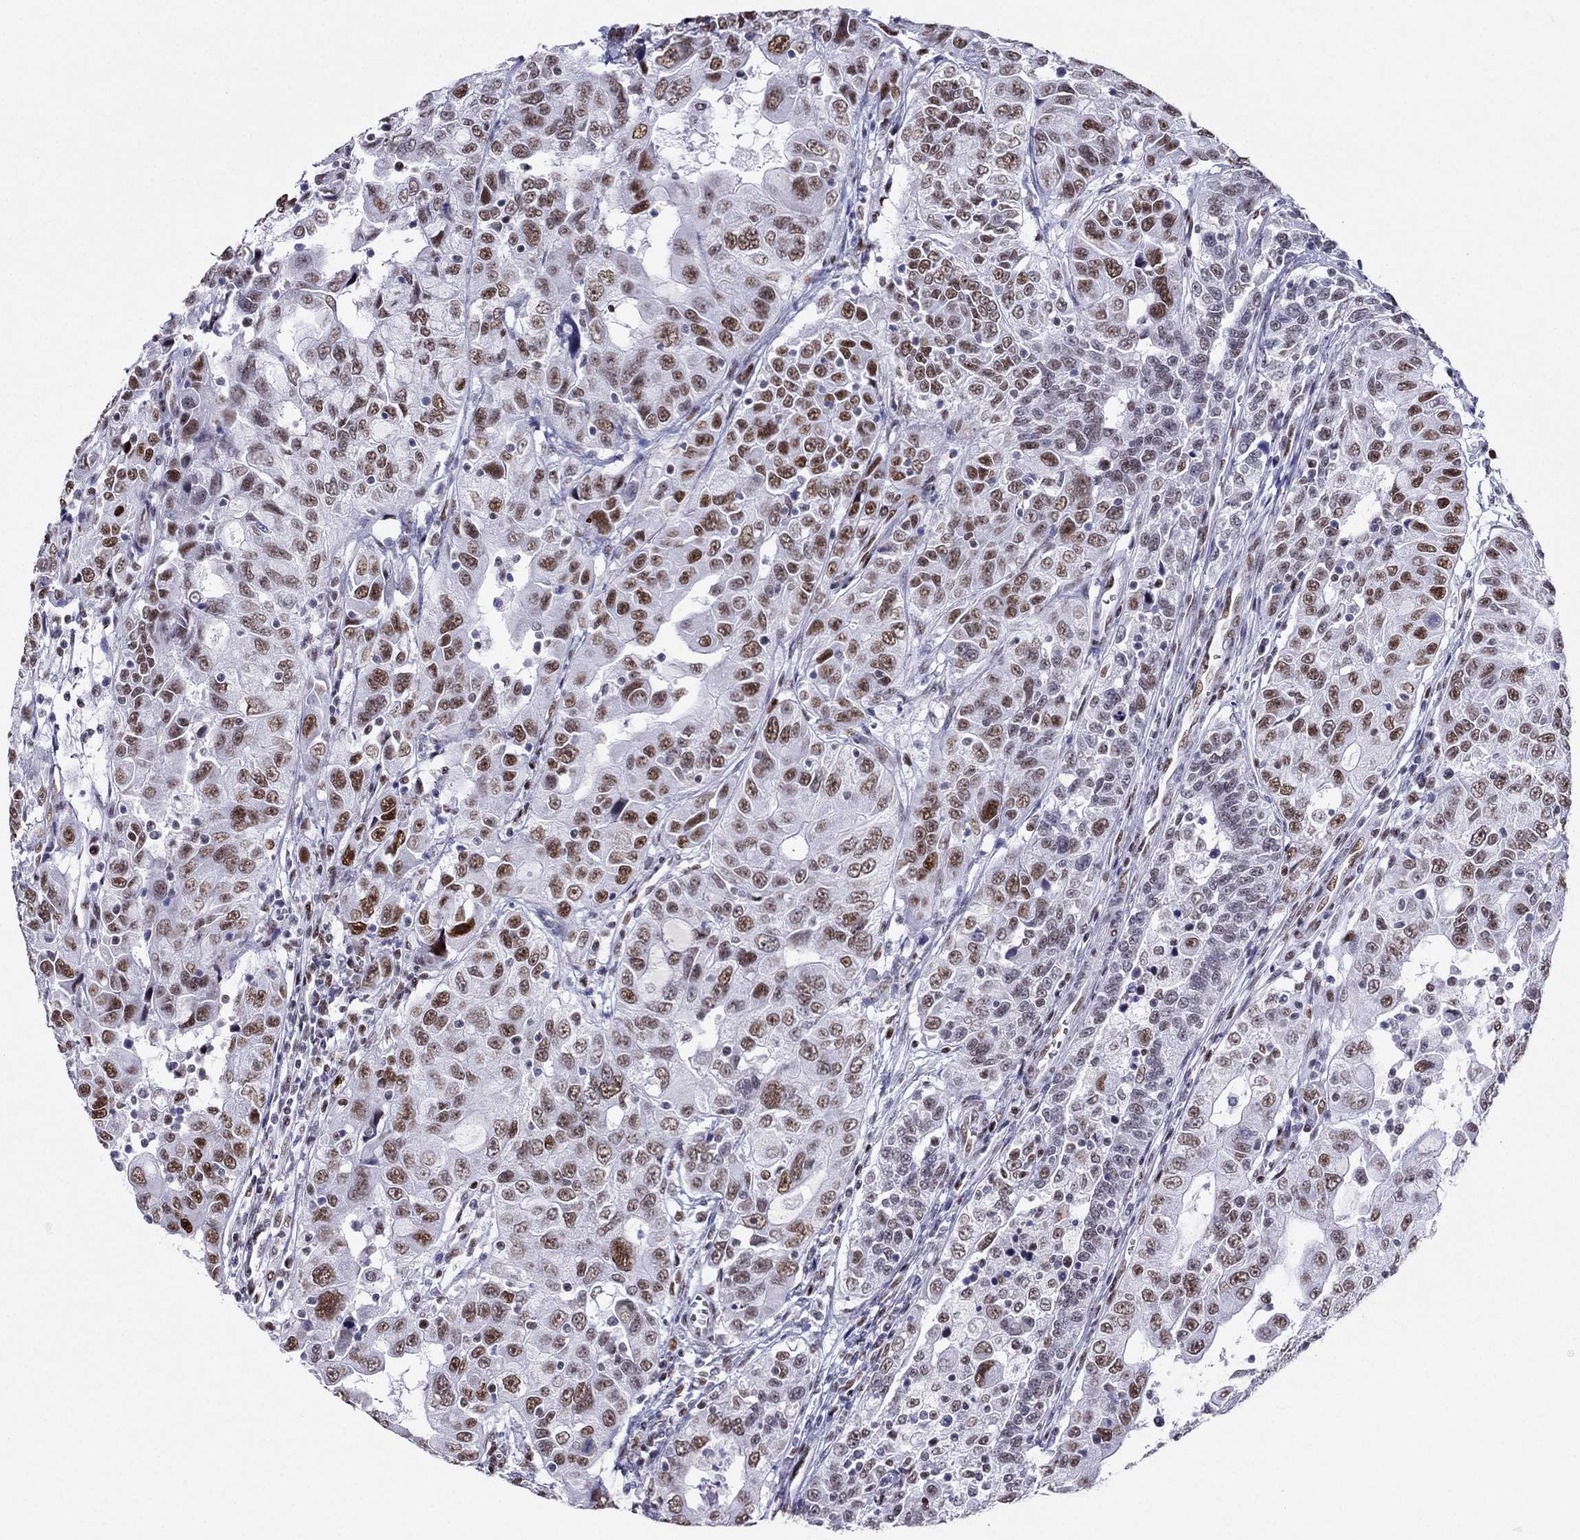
{"staining": {"intensity": "strong", "quantity": ">75%", "location": "nuclear"}, "tissue": "urothelial cancer", "cell_type": "Tumor cells", "image_type": "cancer", "snomed": [{"axis": "morphology", "description": "Urothelial carcinoma, NOS"}, {"axis": "morphology", "description": "Urothelial carcinoma, High grade"}, {"axis": "topography", "description": "Urinary bladder"}], "caption": "There is high levels of strong nuclear positivity in tumor cells of urothelial cancer, as demonstrated by immunohistochemical staining (brown color).", "gene": "PPM1G", "patient": {"sex": "female", "age": 73}}